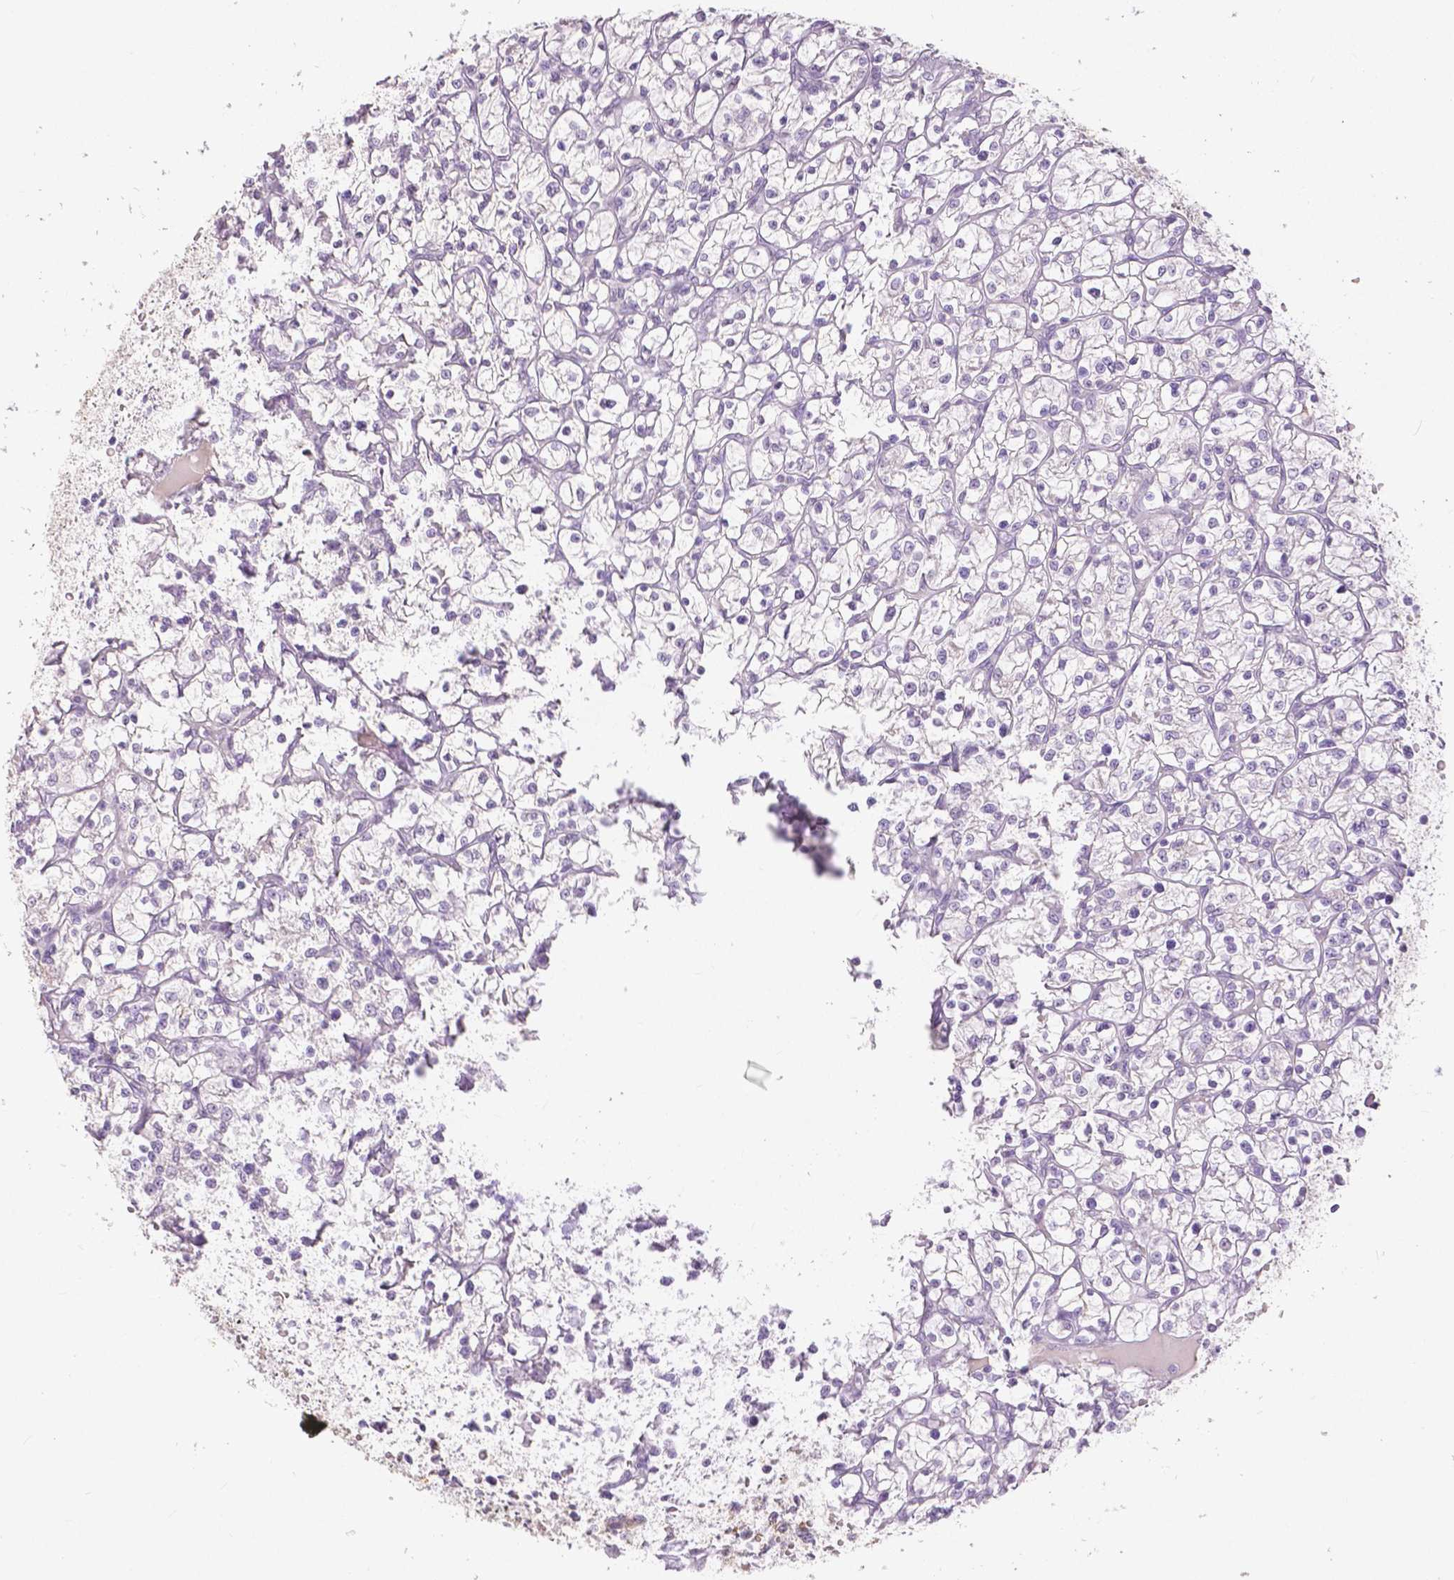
{"staining": {"intensity": "negative", "quantity": "none", "location": "none"}, "tissue": "renal cancer", "cell_type": "Tumor cells", "image_type": "cancer", "snomed": [{"axis": "morphology", "description": "Adenocarcinoma, NOS"}, {"axis": "topography", "description": "Kidney"}], "caption": "This is a histopathology image of immunohistochemistry staining of renal cancer (adenocarcinoma), which shows no positivity in tumor cells.", "gene": "OCLN", "patient": {"sex": "female", "age": 64}}